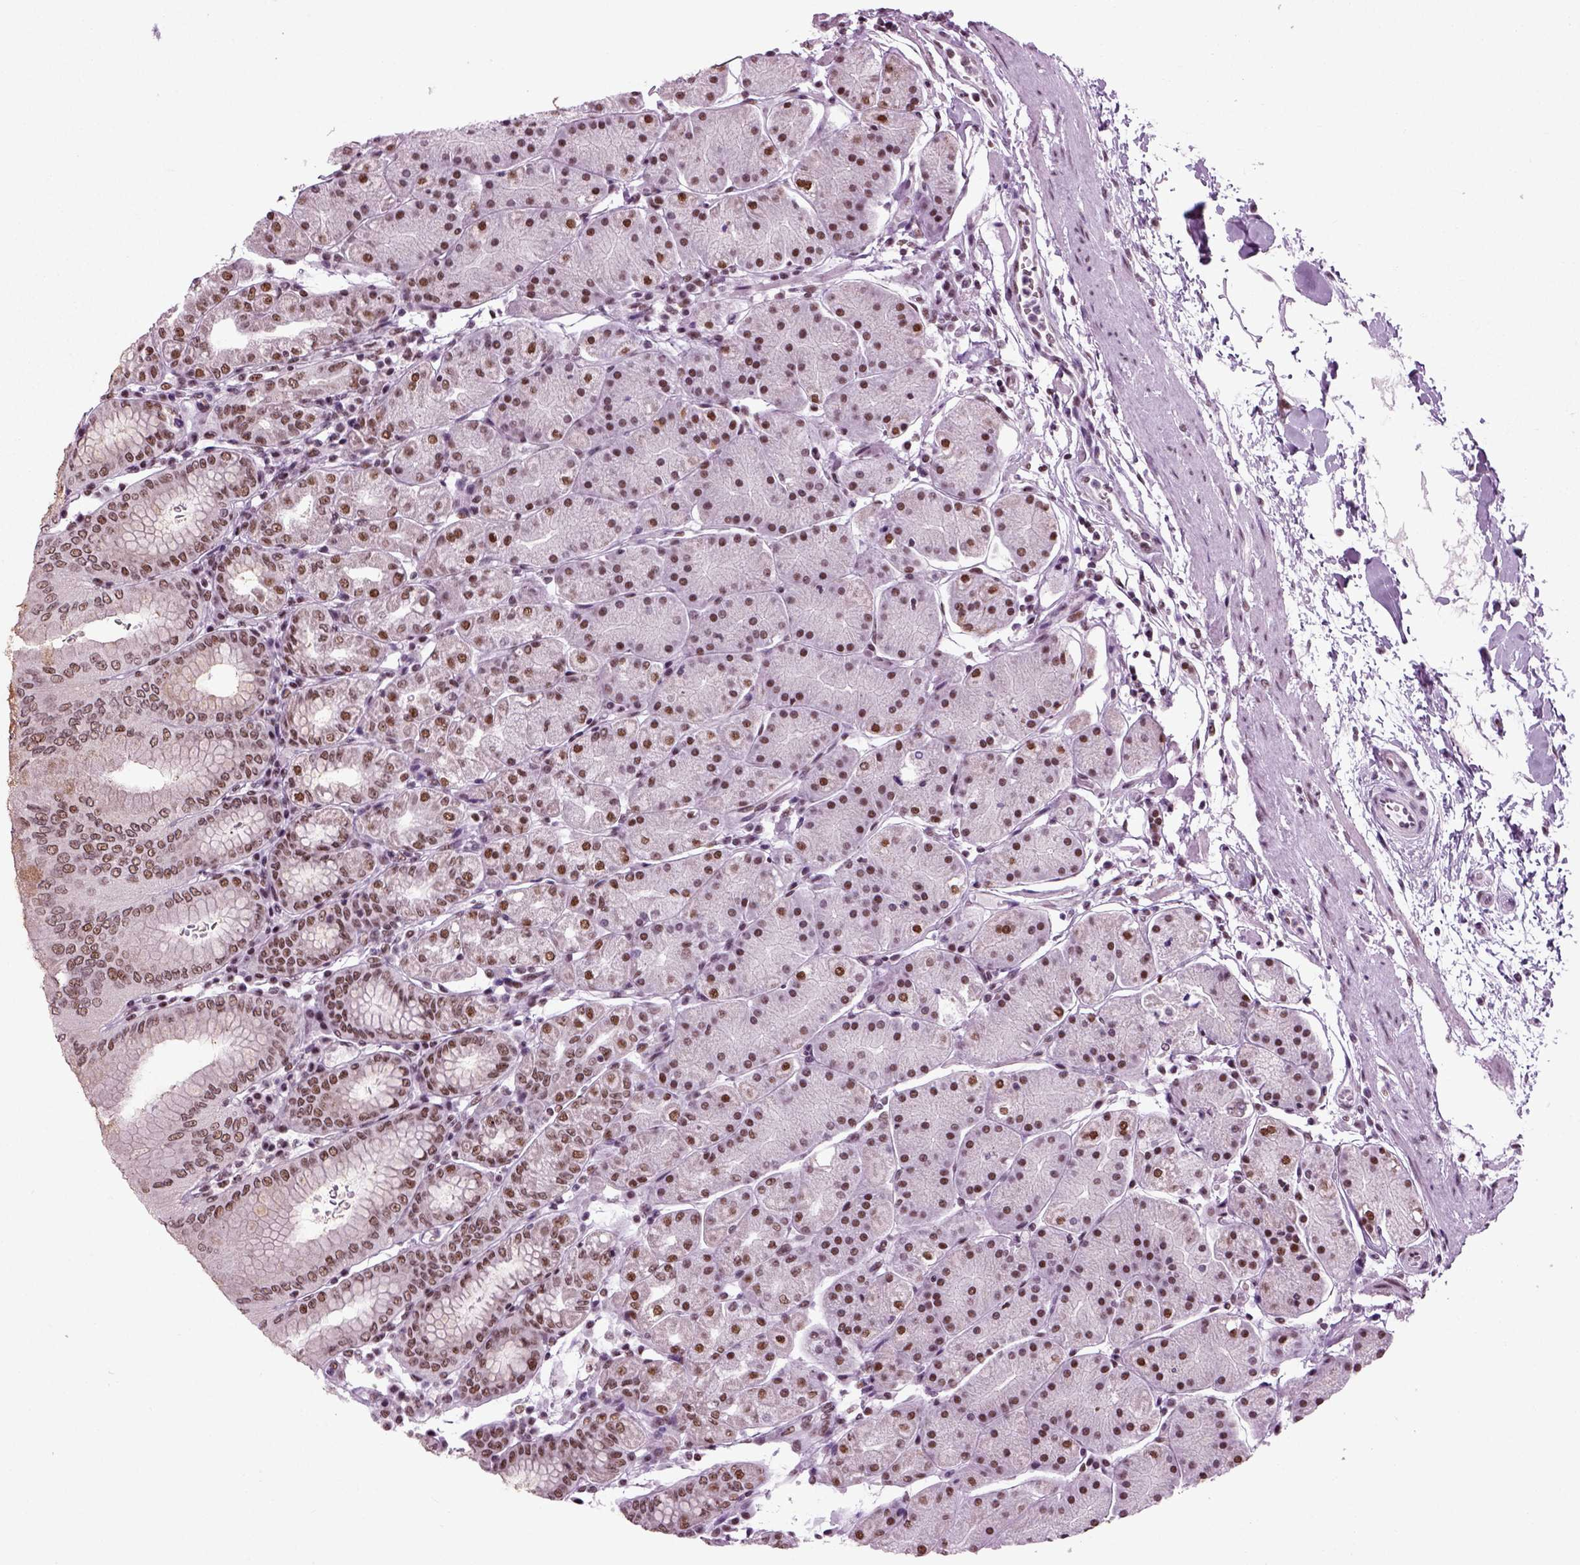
{"staining": {"intensity": "moderate", "quantity": "25%-75%", "location": "nuclear"}, "tissue": "stomach", "cell_type": "Glandular cells", "image_type": "normal", "snomed": [{"axis": "morphology", "description": "Normal tissue, NOS"}, {"axis": "topography", "description": "Stomach"}], "caption": "Immunohistochemical staining of unremarkable stomach reveals 25%-75% levels of moderate nuclear protein expression in about 25%-75% of glandular cells.", "gene": "RCOR3", "patient": {"sex": "male", "age": 54}}